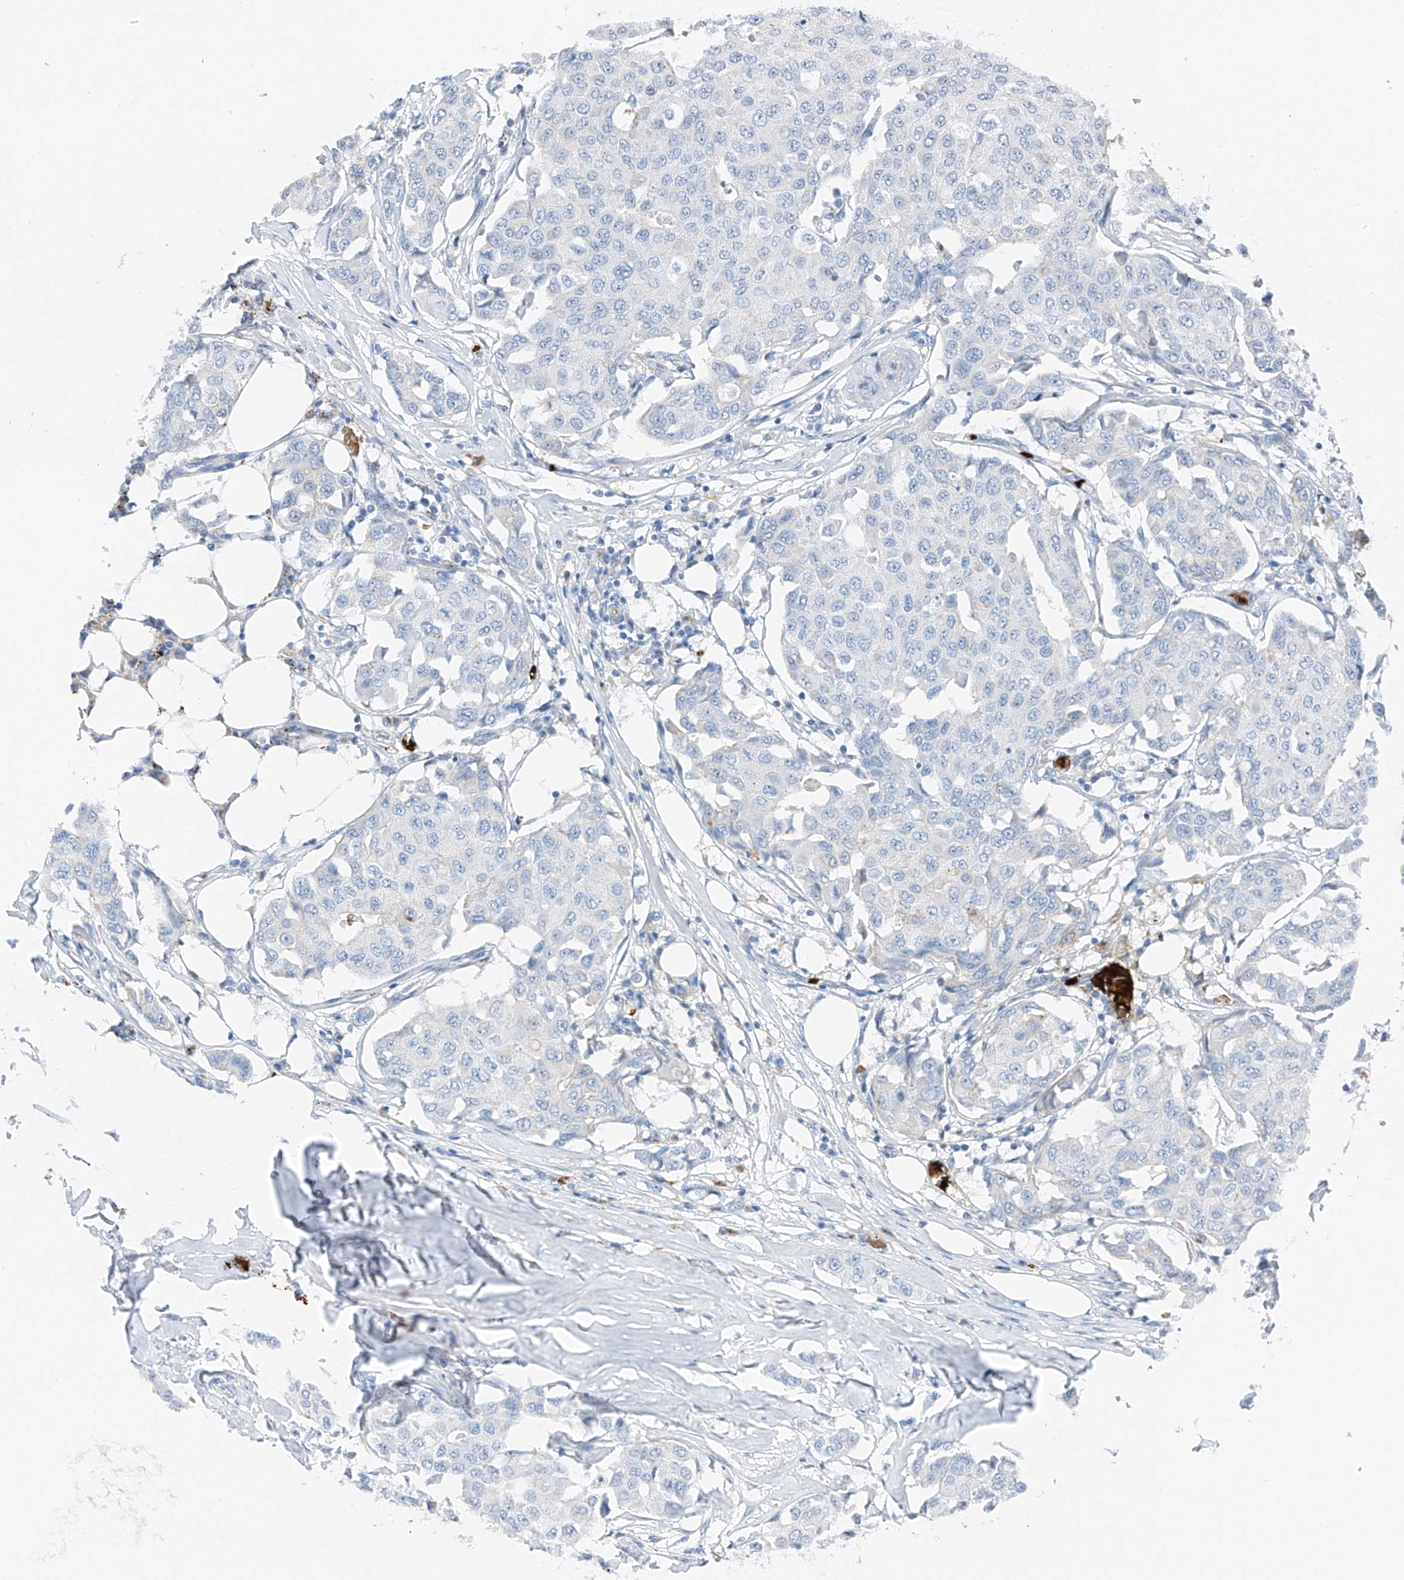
{"staining": {"intensity": "negative", "quantity": "none", "location": "none"}, "tissue": "breast cancer", "cell_type": "Tumor cells", "image_type": "cancer", "snomed": [{"axis": "morphology", "description": "Duct carcinoma"}, {"axis": "topography", "description": "Breast"}], "caption": "The immunohistochemistry histopathology image has no significant positivity in tumor cells of breast cancer (invasive ductal carcinoma) tissue.", "gene": "PRSS23", "patient": {"sex": "female", "age": 80}}